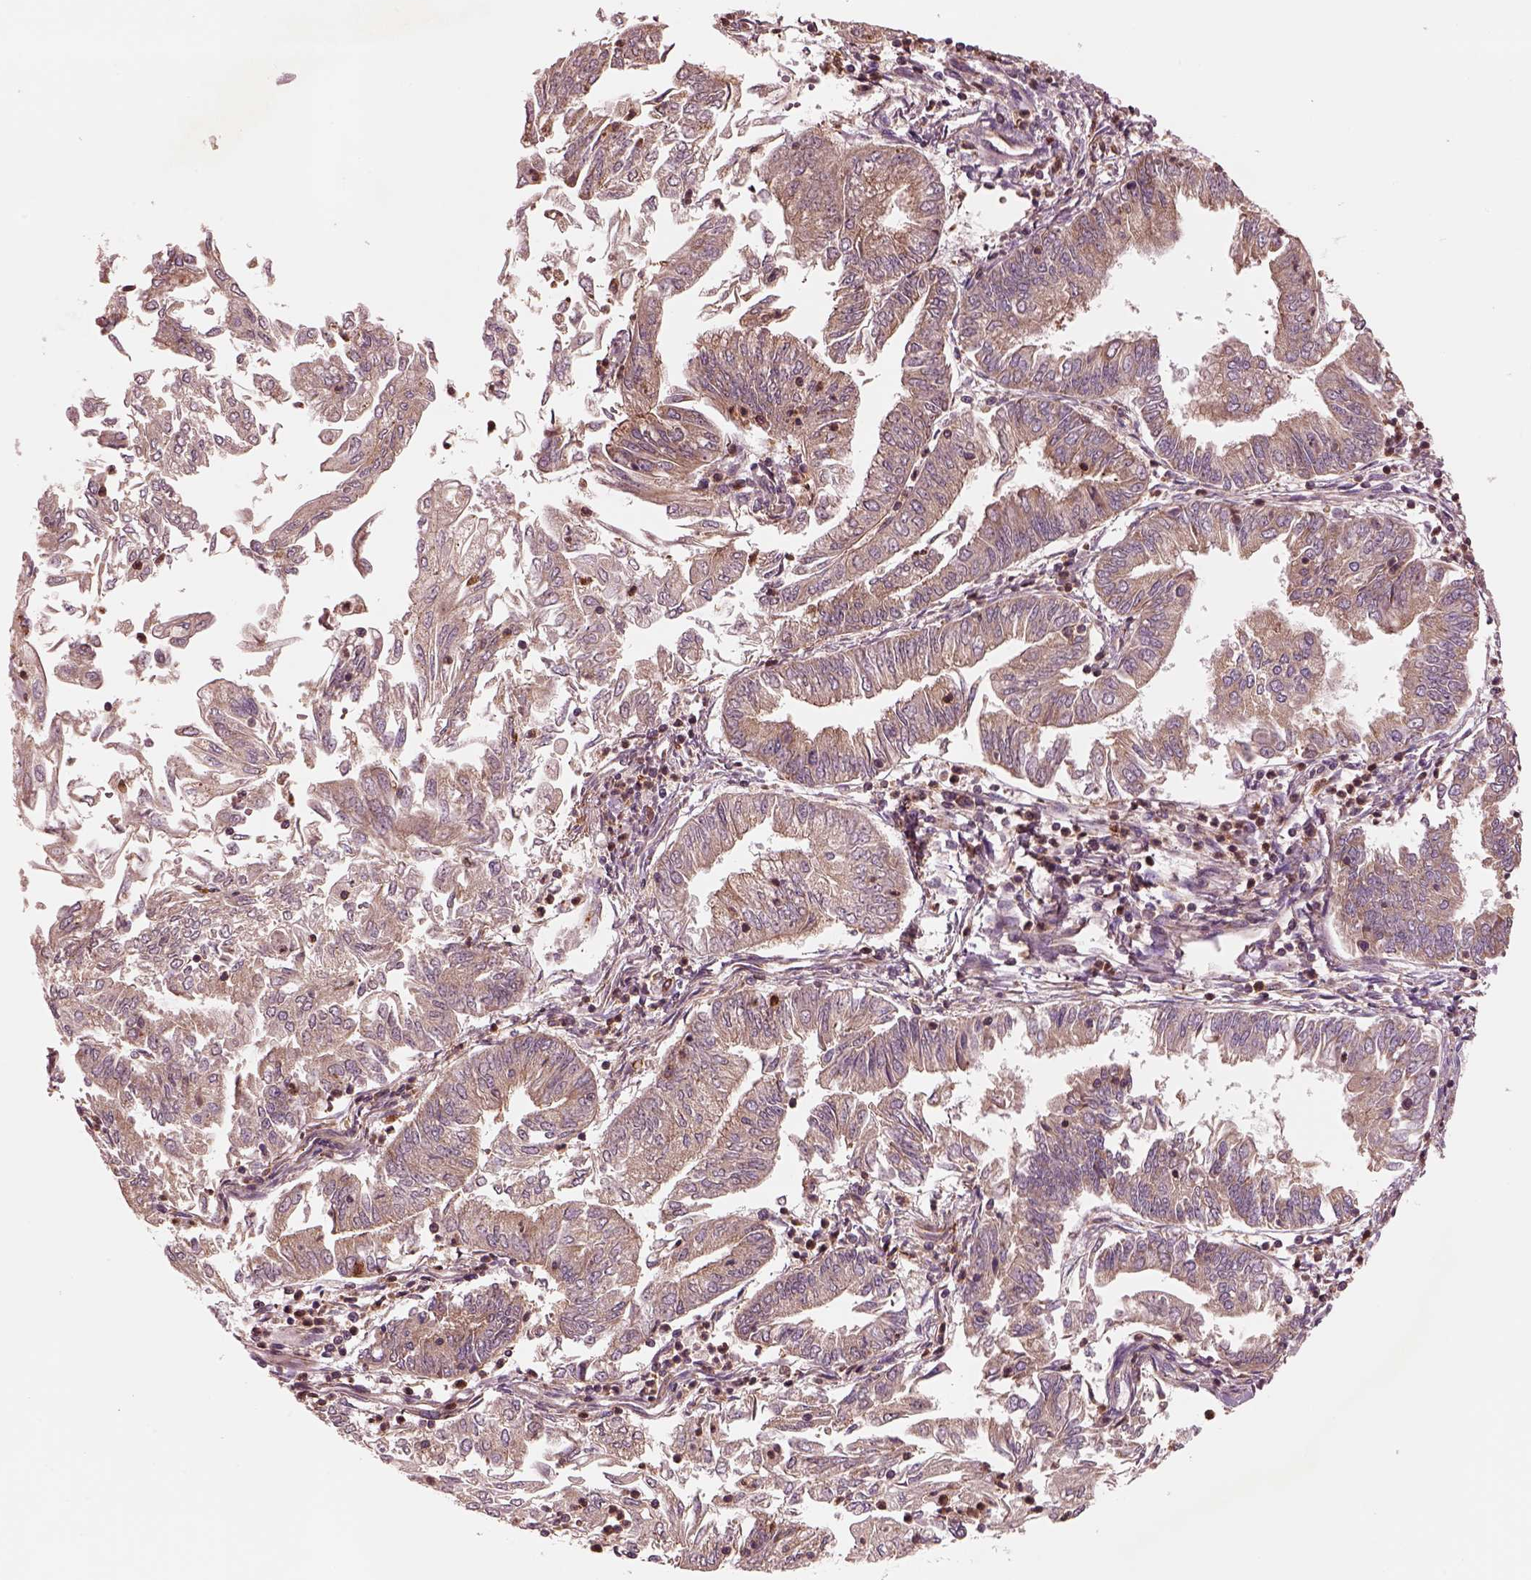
{"staining": {"intensity": "weak", "quantity": "<25%", "location": "cytoplasmic/membranous"}, "tissue": "endometrial cancer", "cell_type": "Tumor cells", "image_type": "cancer", "snomed": [{"axis": "morphology", "description": "Adenocarcinoma, NOS"}, {"axis": "topography", "description": "Endometrium"}], "caption": "Human endometrial cancer stained for a protein using IHC exhibits no positivity in tumor cells.", "gene": "ASCC2", "patient": {"sex": "female", "age": 55}}